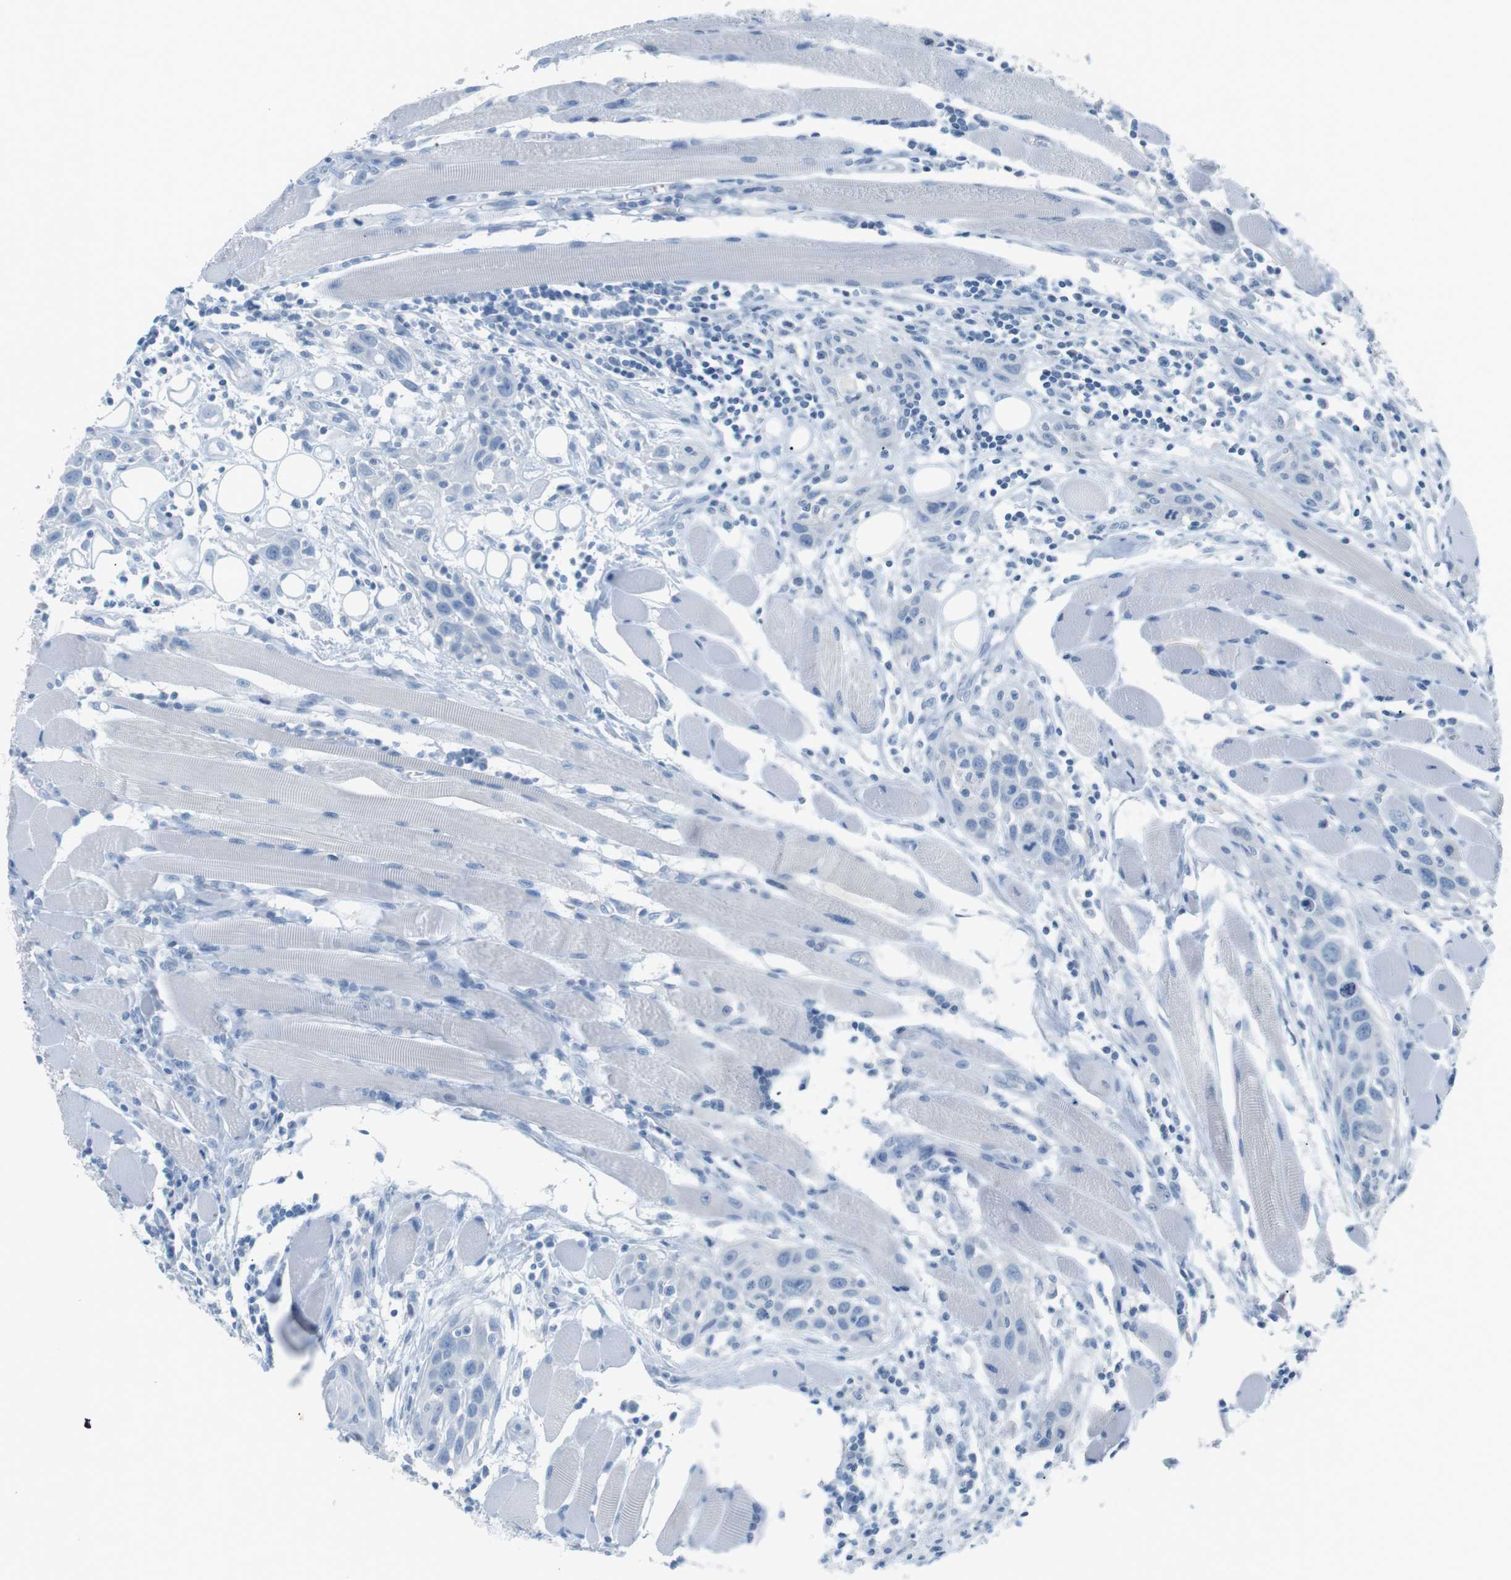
{"staining": {"intensity": "negative", "quantity": "none", "location": "none"}, "tissue": "head and neck cancer", "cell_type": "Tumor cells", "image_type": "cancer", "snomed": [{"axis": "morphology", "description": "Squamous cell carcinoma, NOS"}, {"axis": "topography", "description": "Oral tissue"}, {"axis": "topography", "description": "Head-Neck"}], "caption": "Histopathology image shows no protein positivity in tumor cells of head and neck squamous cell carcinoma tissue.", "gene": "AZGP1", "patient": {"sex": "female", "age": 50}}